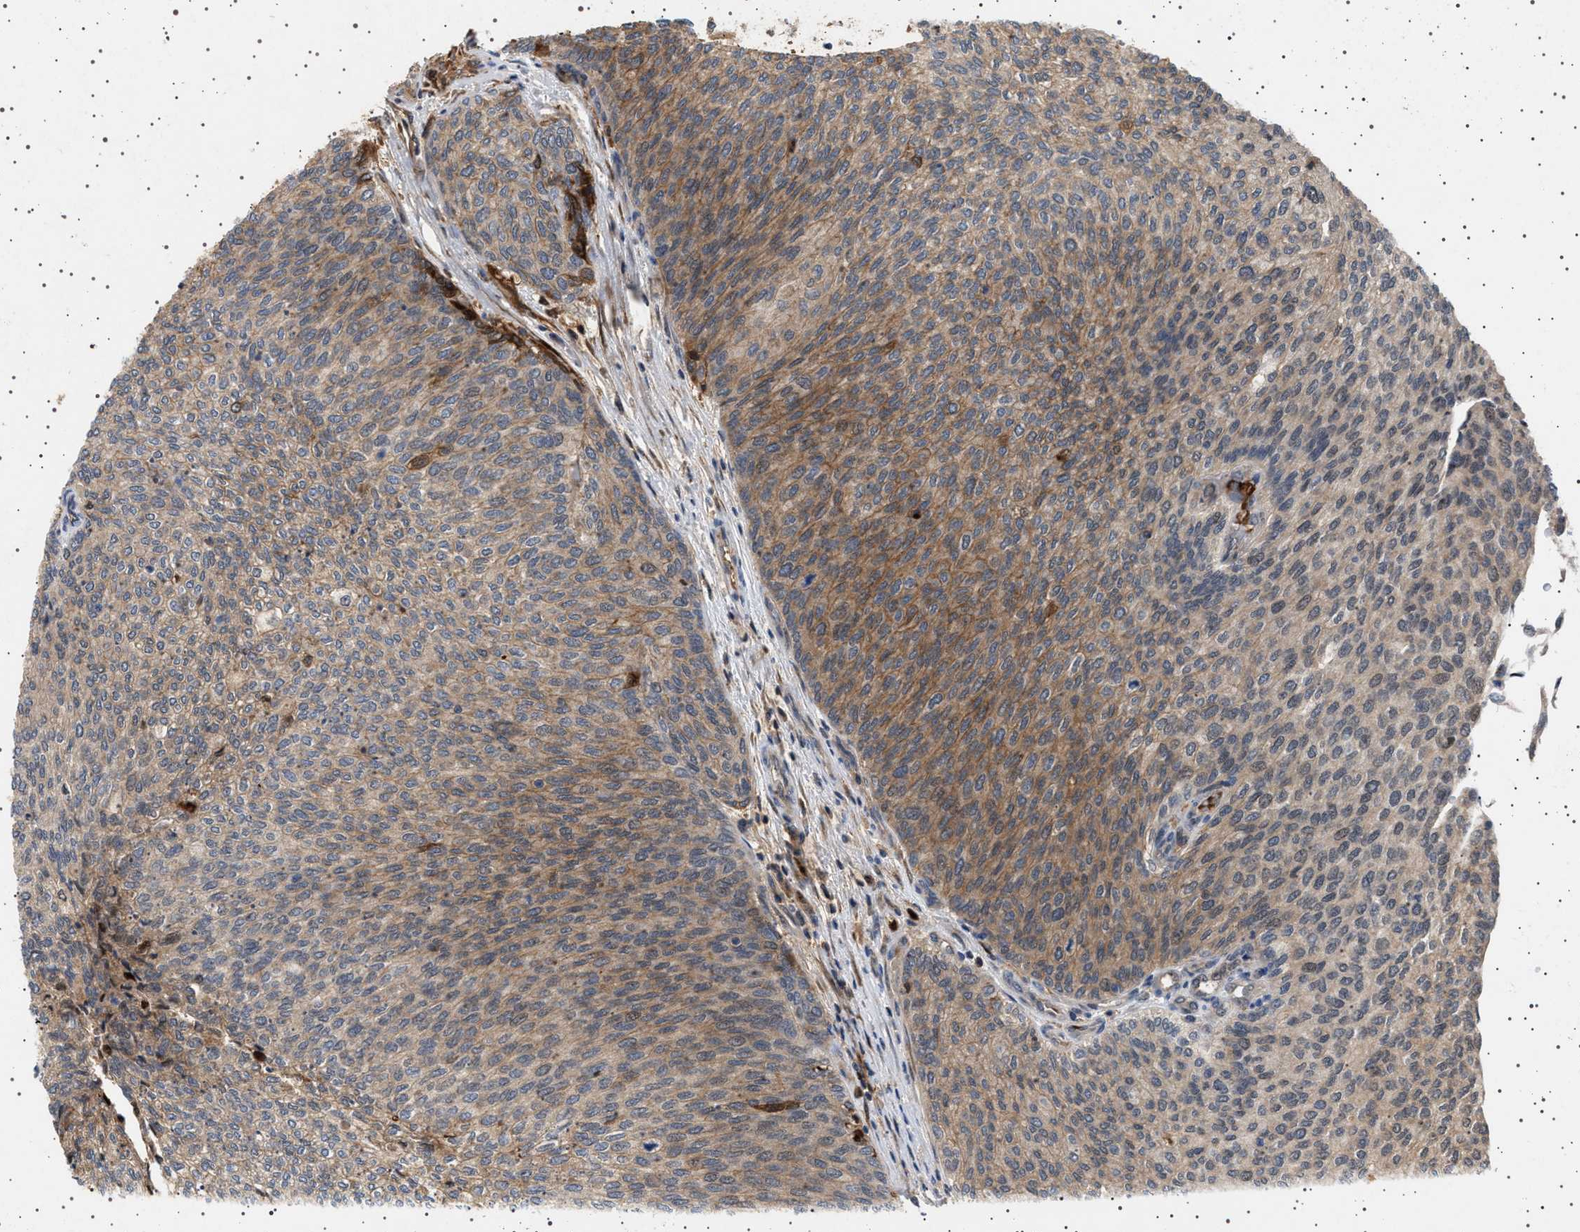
{"staining": {"intensity": "moderate", "quantity": "25%-75%", "location": "cytoplasmic/membranous"}, "tissue": "urothelial cancer", "cell_type": "Tumor cells", "image_type": "cancer", "snomed": [{"axis": "morphology", "description": "Urothelial carcinoma, Low grade"}, {"axis": "topography", "description": "Urinary bladder"}], "caption": "Immunohistochemical staining of human urothelial cancer displays medium levels of moderate cytoplasmic/membranous protein positivity in about 25%-75% of tumor cells. (Stains: DAB in brown, nuclei in blue, Microscopy: brightfield microscopy at high magnification).", "gene": "FICD", "patient": {"sex": "female", "age": 79}}